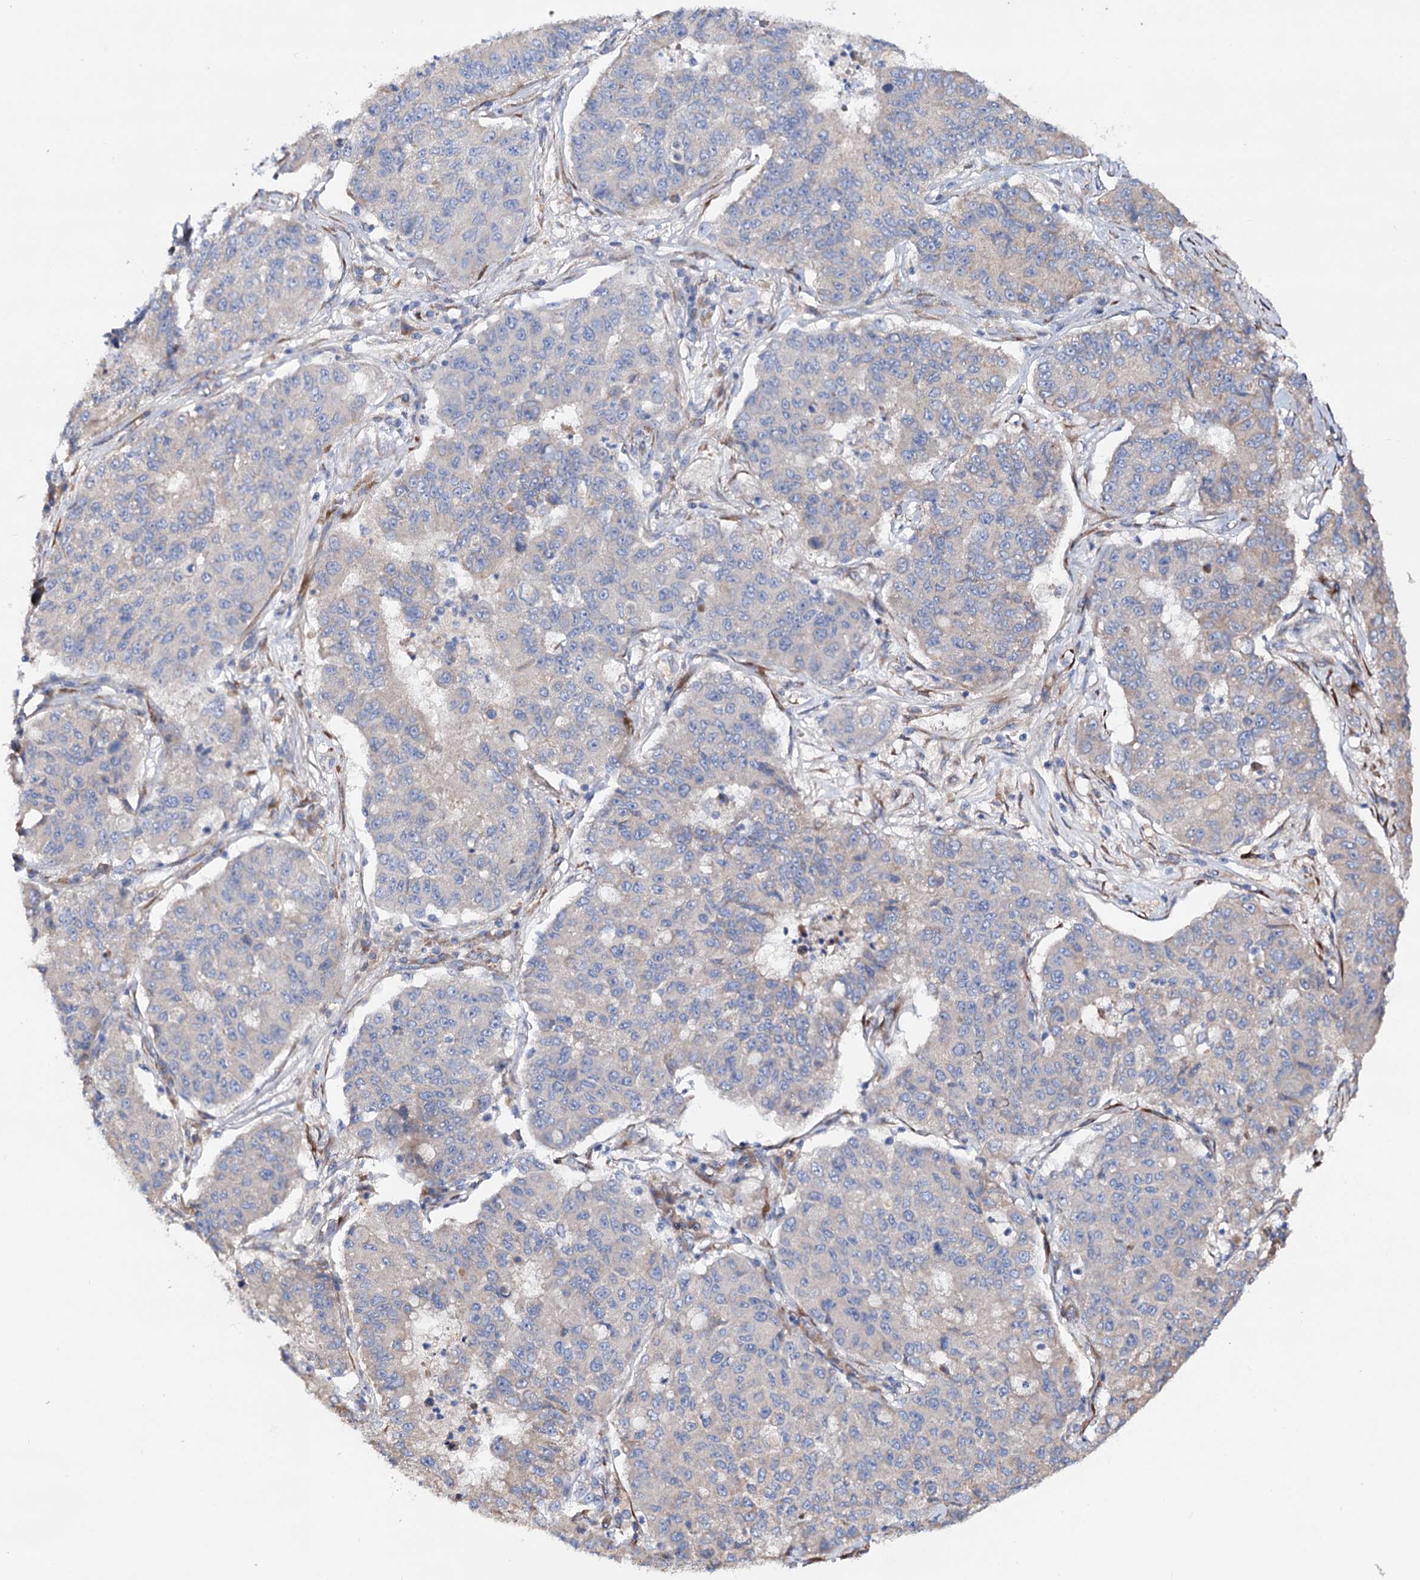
{"staining": {"intensity": "weak", "quantity": "<25%", "location": "cytoplasmic/membranous"}, "tissue": "lung cancer", "cell_type": "Tumor cells", "image_type": "cancer", "snomed": [{"axis": "morphology", "description": "Squamous cell carcinoma, NOS"}, {"axis": "topography", "description": "Lung"}], "caption": "Lung cancer was stained to show a protein in brown. There is no significant staining in tumor cells. Nuclei are stained in blue.", "gene": "PTDSS2", "patient": {"sex": "male", "age": 74}}